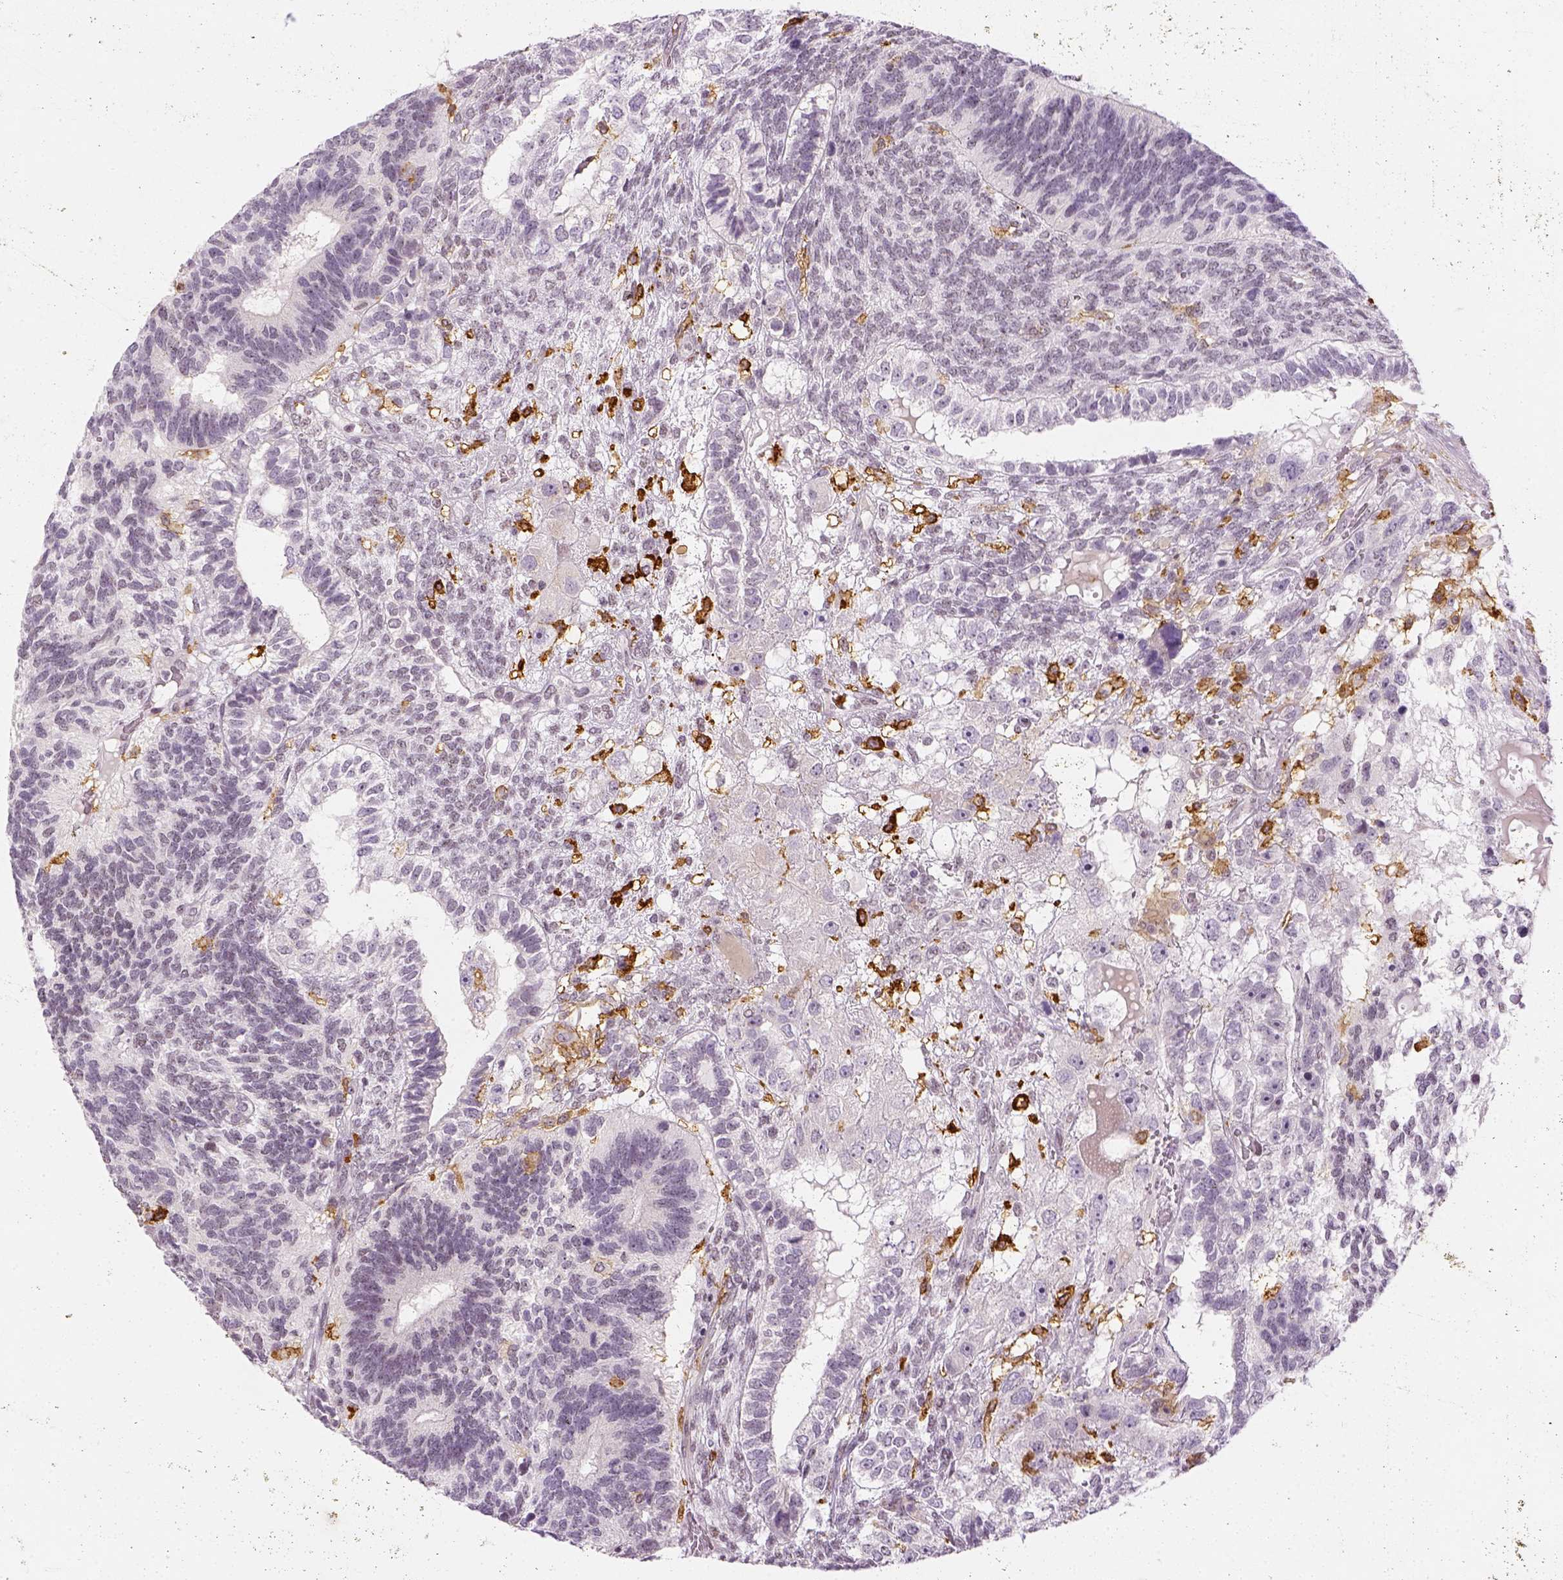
{"staining": {"intensity": "negative", "quantity": "none", "location": "none"}, "tissue": "testis cancer", "cell_type": "Tumor cells", "image_type": "cancer", "snomed": [{"axis": "morphology", "description": "Seminoma, NOS"}, {"axis": "morphology", "description": "Carcinoma, Embryonal, NOS"}, {"axis": "topography", "description": "Testis"}], "caption": "DAB immunohistochemical staining of human testis cancer (embryonal carcinoma) reveals no significant staining in tumor cells.", "gene": "CD14", "patient": {"sex": "male", "age": 41}}